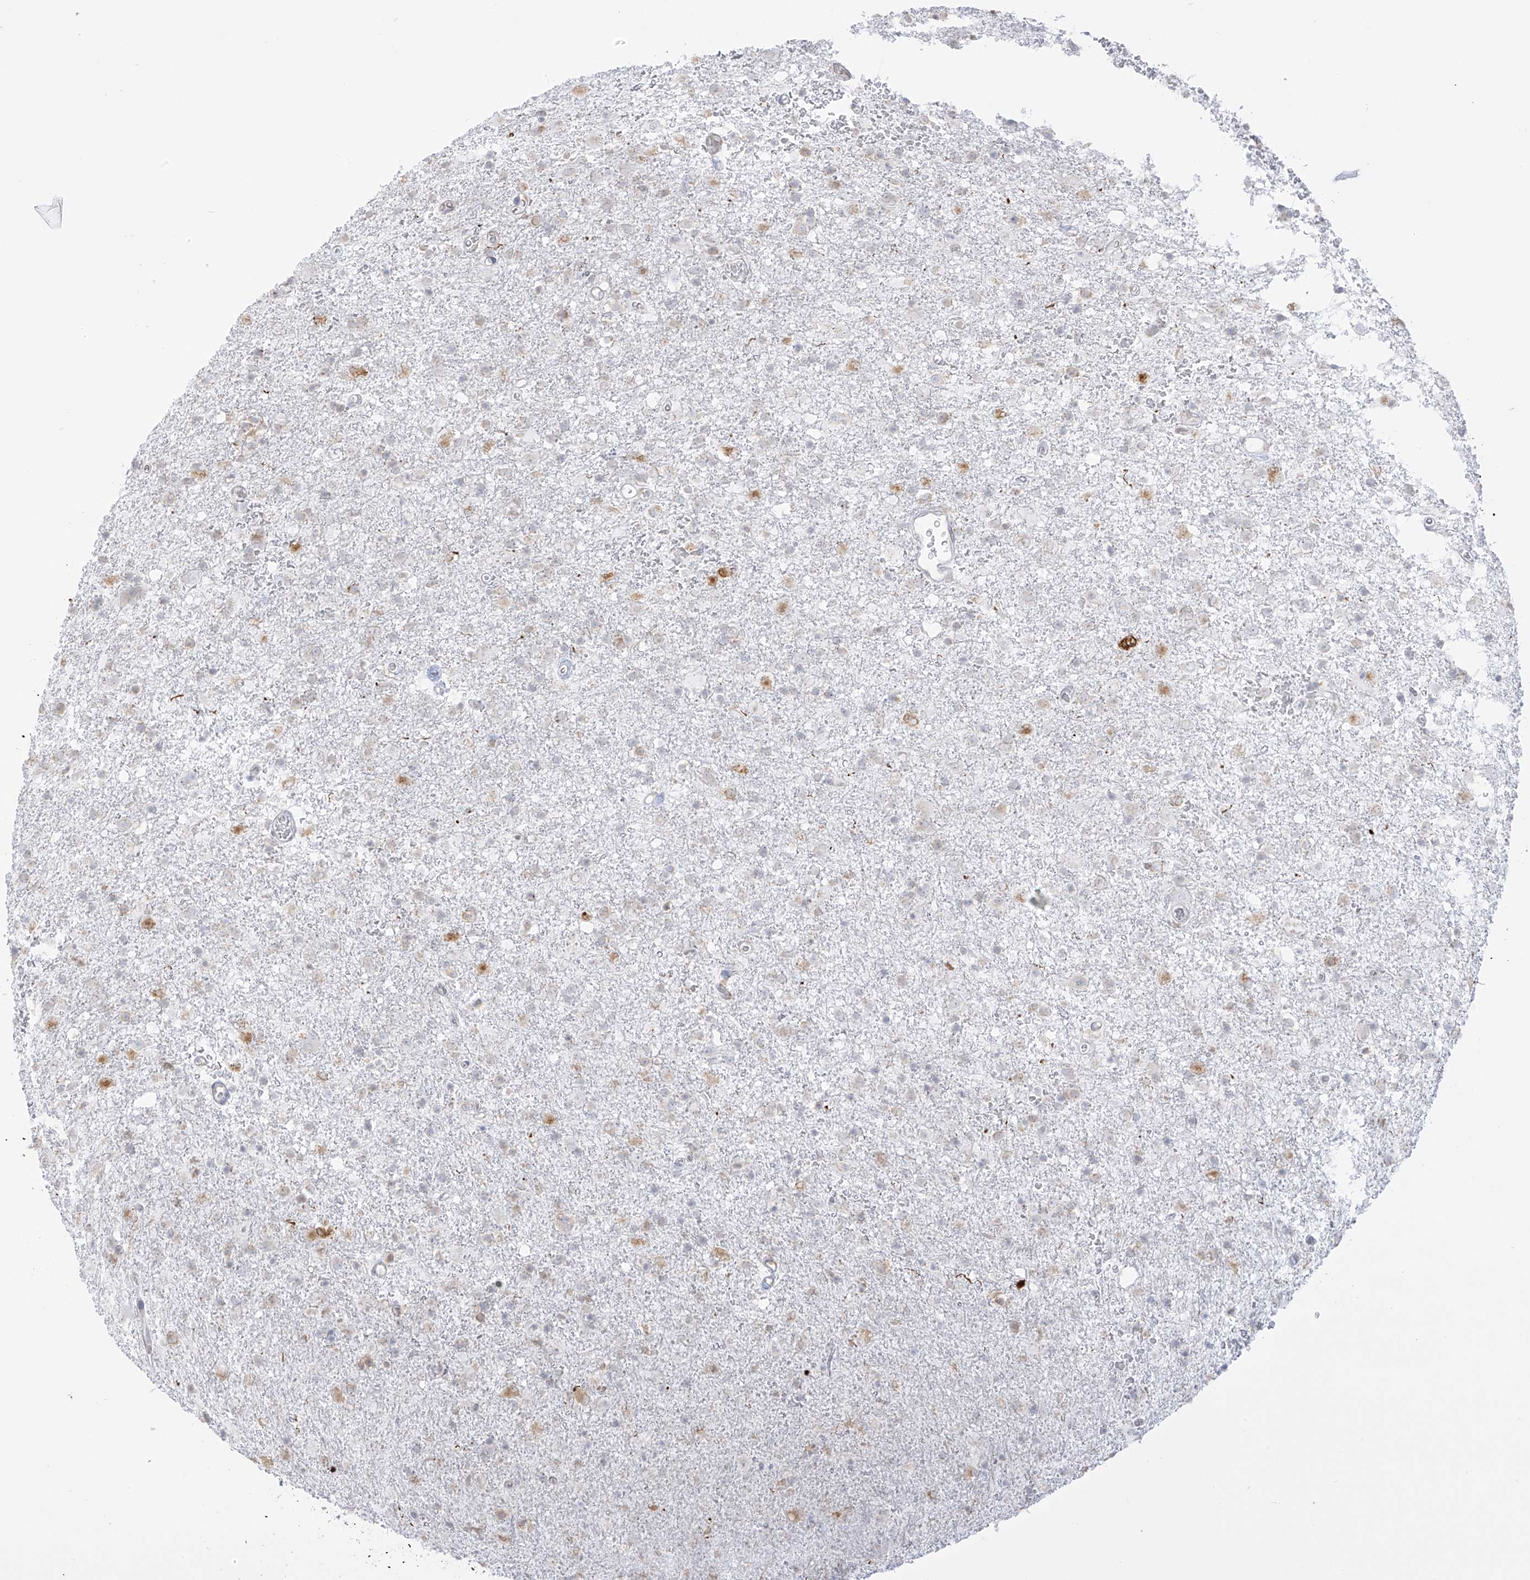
{"staining": {"intensity": "negative", "quantity": "none", "location": "none"}, "tissue": "glioma", "cell_type": "Tumor cells", "image_type": "cancer", "snomed": [{"axis": "morphology", "description": "Glioma, malignant, Low grade"}, {"axis": "topography", "description": "Brain"}], "caption": "Tumor cells show no significant positivity in glioma.", "gene": "LRRC59", "patient": {"sex": "male", "age": 65}}